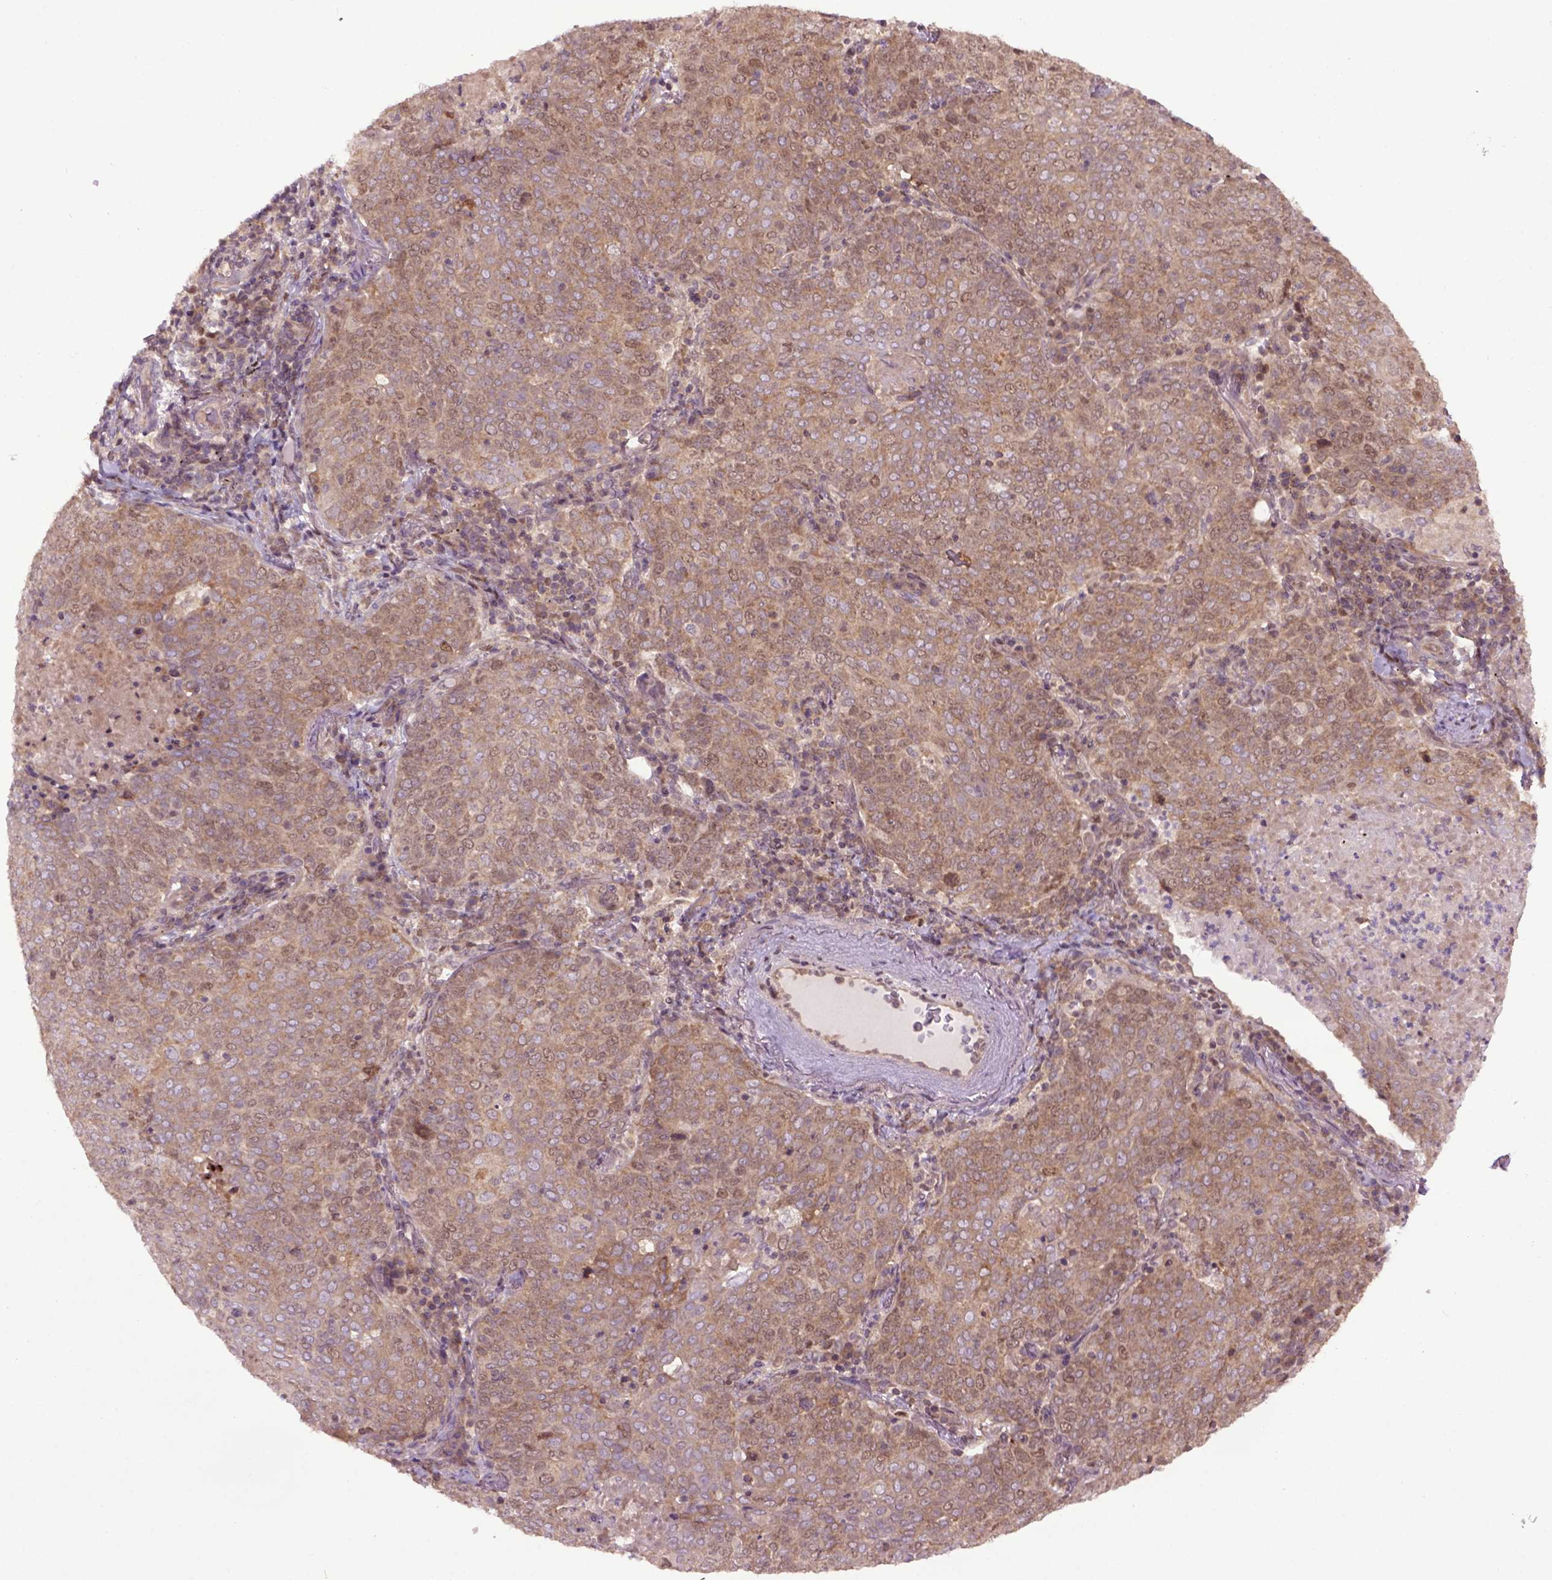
{"staining": {"intensity": "moderate", "quantity": ">75%", "location": "cytoplasmic/membranous"}, "tissue": "lung cancer", "cell_type": "Tumor cells", "image_type": "cancer", "snomed": [{"axis": "morphology", "description": "Squamous cell carcinoma, NOS"}, {"axis": "topography", "description": "Lung"}], "caption": "The histopathology image reveals a brown stain indicating the presence of a protein in the cytoplasmic/membranous of tumor cells in squamous cell carcinoma (lung). (DAB = brown stain, brightfield microscopy at high magnification).", "gene": "WDR48", "patient": {"sex": "male", "age": 82}}